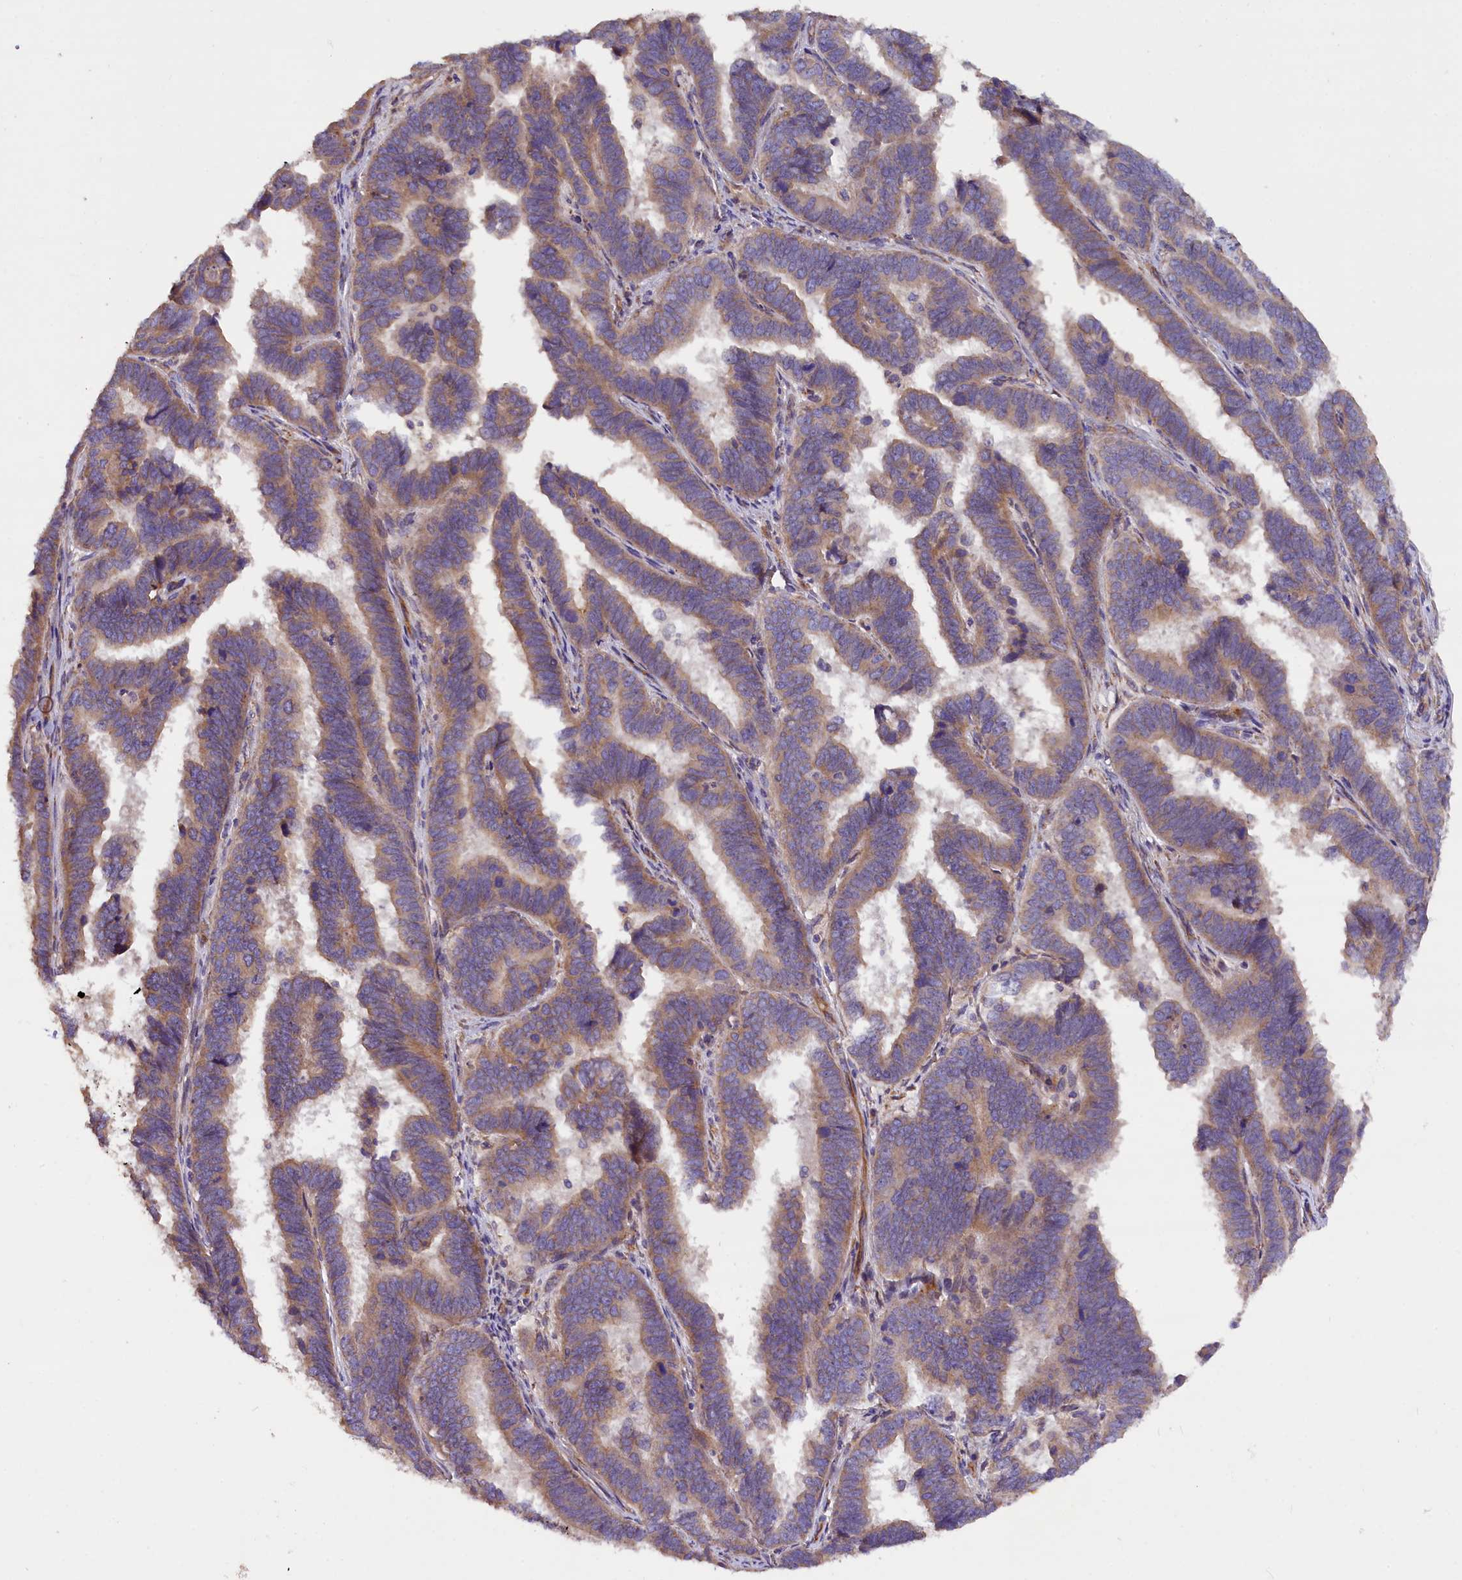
{"staining": {"intensity": "weak", "quantity": ">75%", "location": "cytoplasmic/membranous"}, "tissue": "endometrial cancer", "cell_type": "Tumor cells", "image_type": "cancer", "snomed": [{"axis": "morphology", "description": "Adenocarcinoma, NOS"}, {"axis": "topography", "description": "Endometrium"}], "caption": "Immunohistochemical staining of human endometrial cancer exhibits weak cytoplasmic/membranous protein positivity in approximately >75% of tumor cells.", "gene": "ERMARD", "patient": {"sex": "female", "age": 75}}